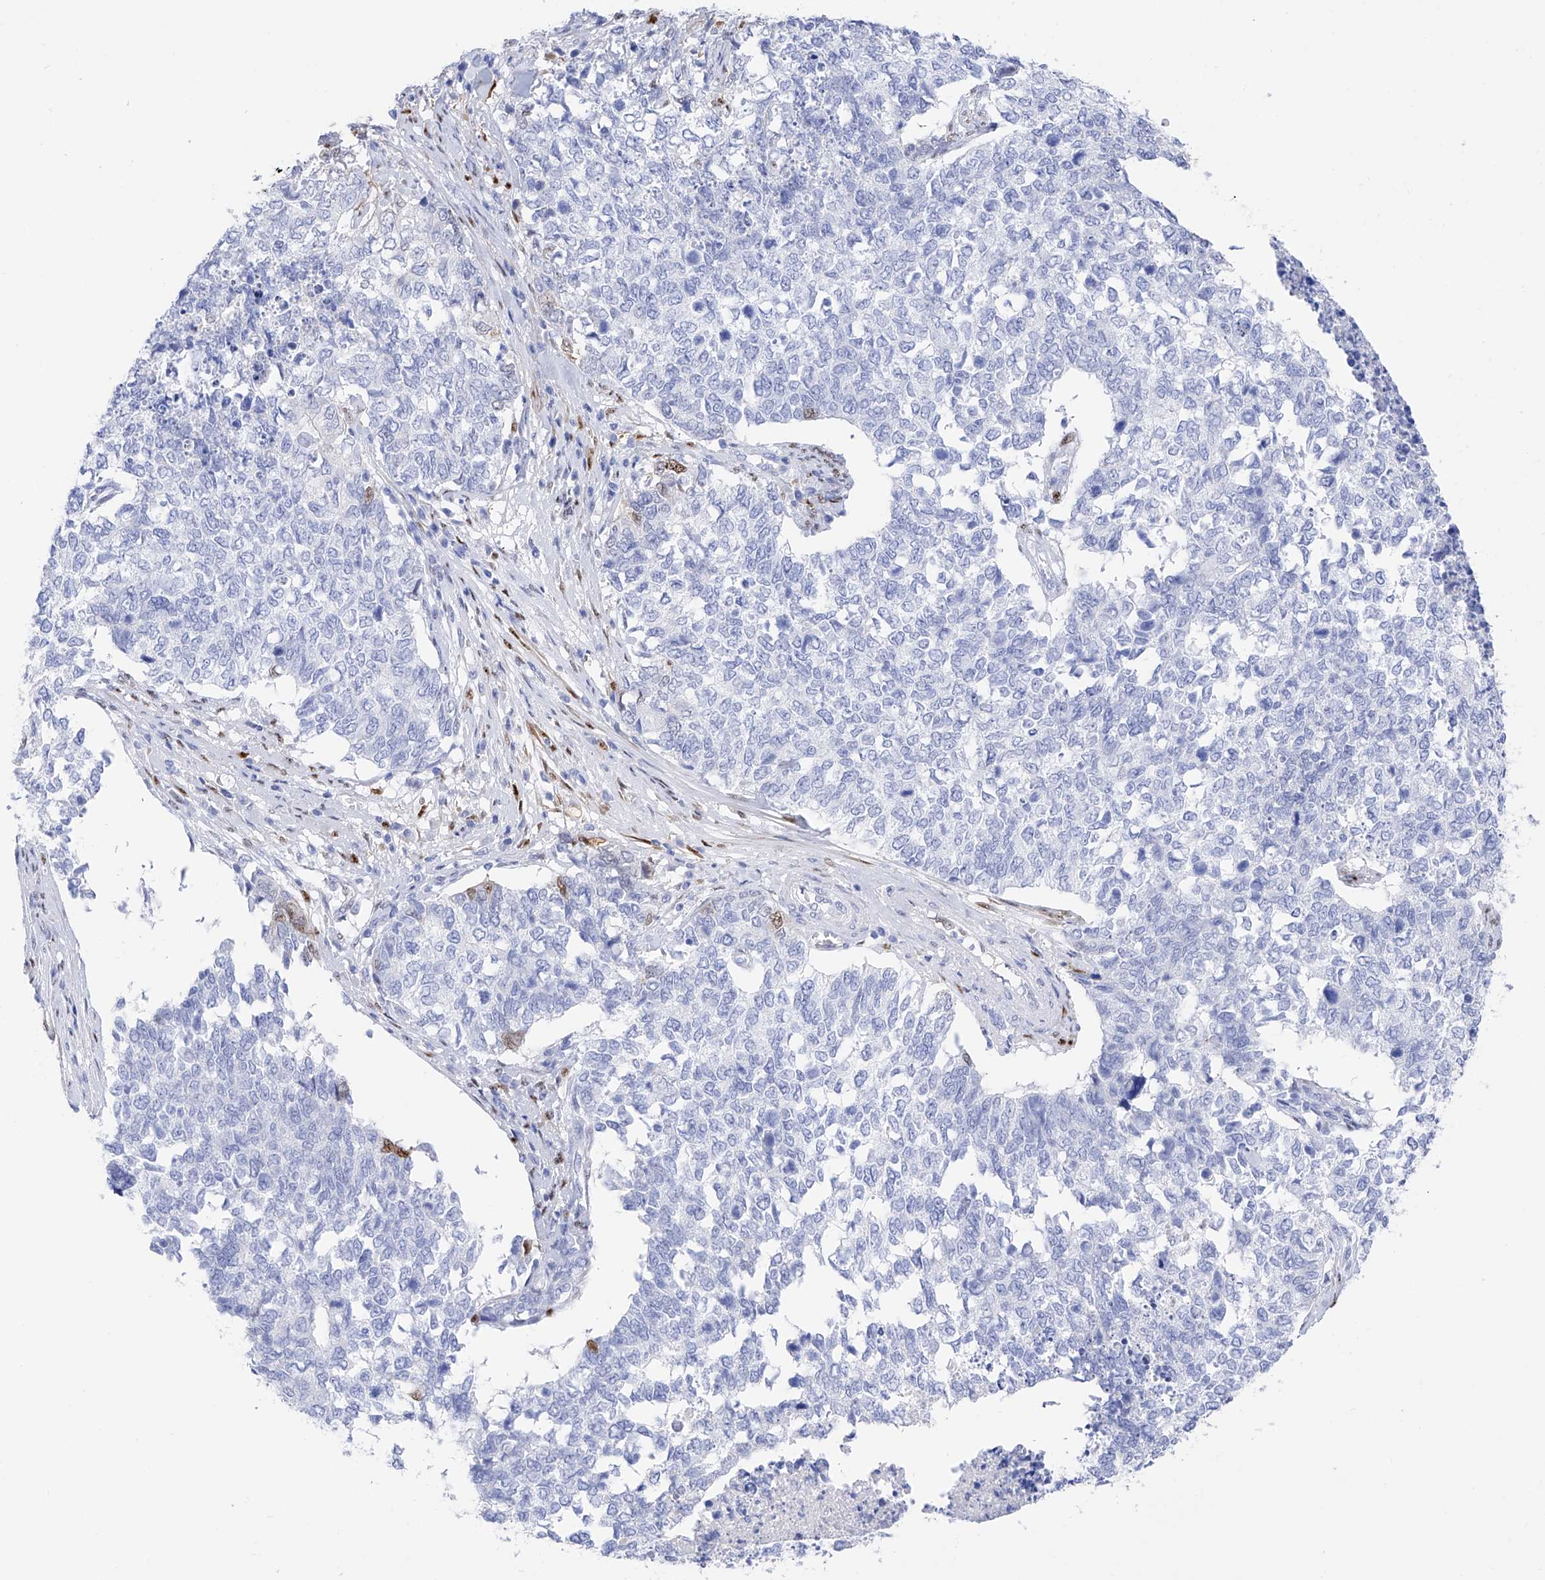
{"staining": {"intensity": "negative", "quantity": "none", "location": "none"}, "tissue": "cervical cancer", "cell_type": "Tumor cells", "image_type": "cancer", "snomed": [{"axis": "morphology", "description": "Squamous cell carcinoma, NOS"}, {"axis": "topography", "description": "Cervix"}], "caption": "This is an immunohistochemistry (IHC) image of cervical cancer. There is no expression in tumor cells.", "gene": "TRPC7", "patient": {"sex": "female", "age": 63}}